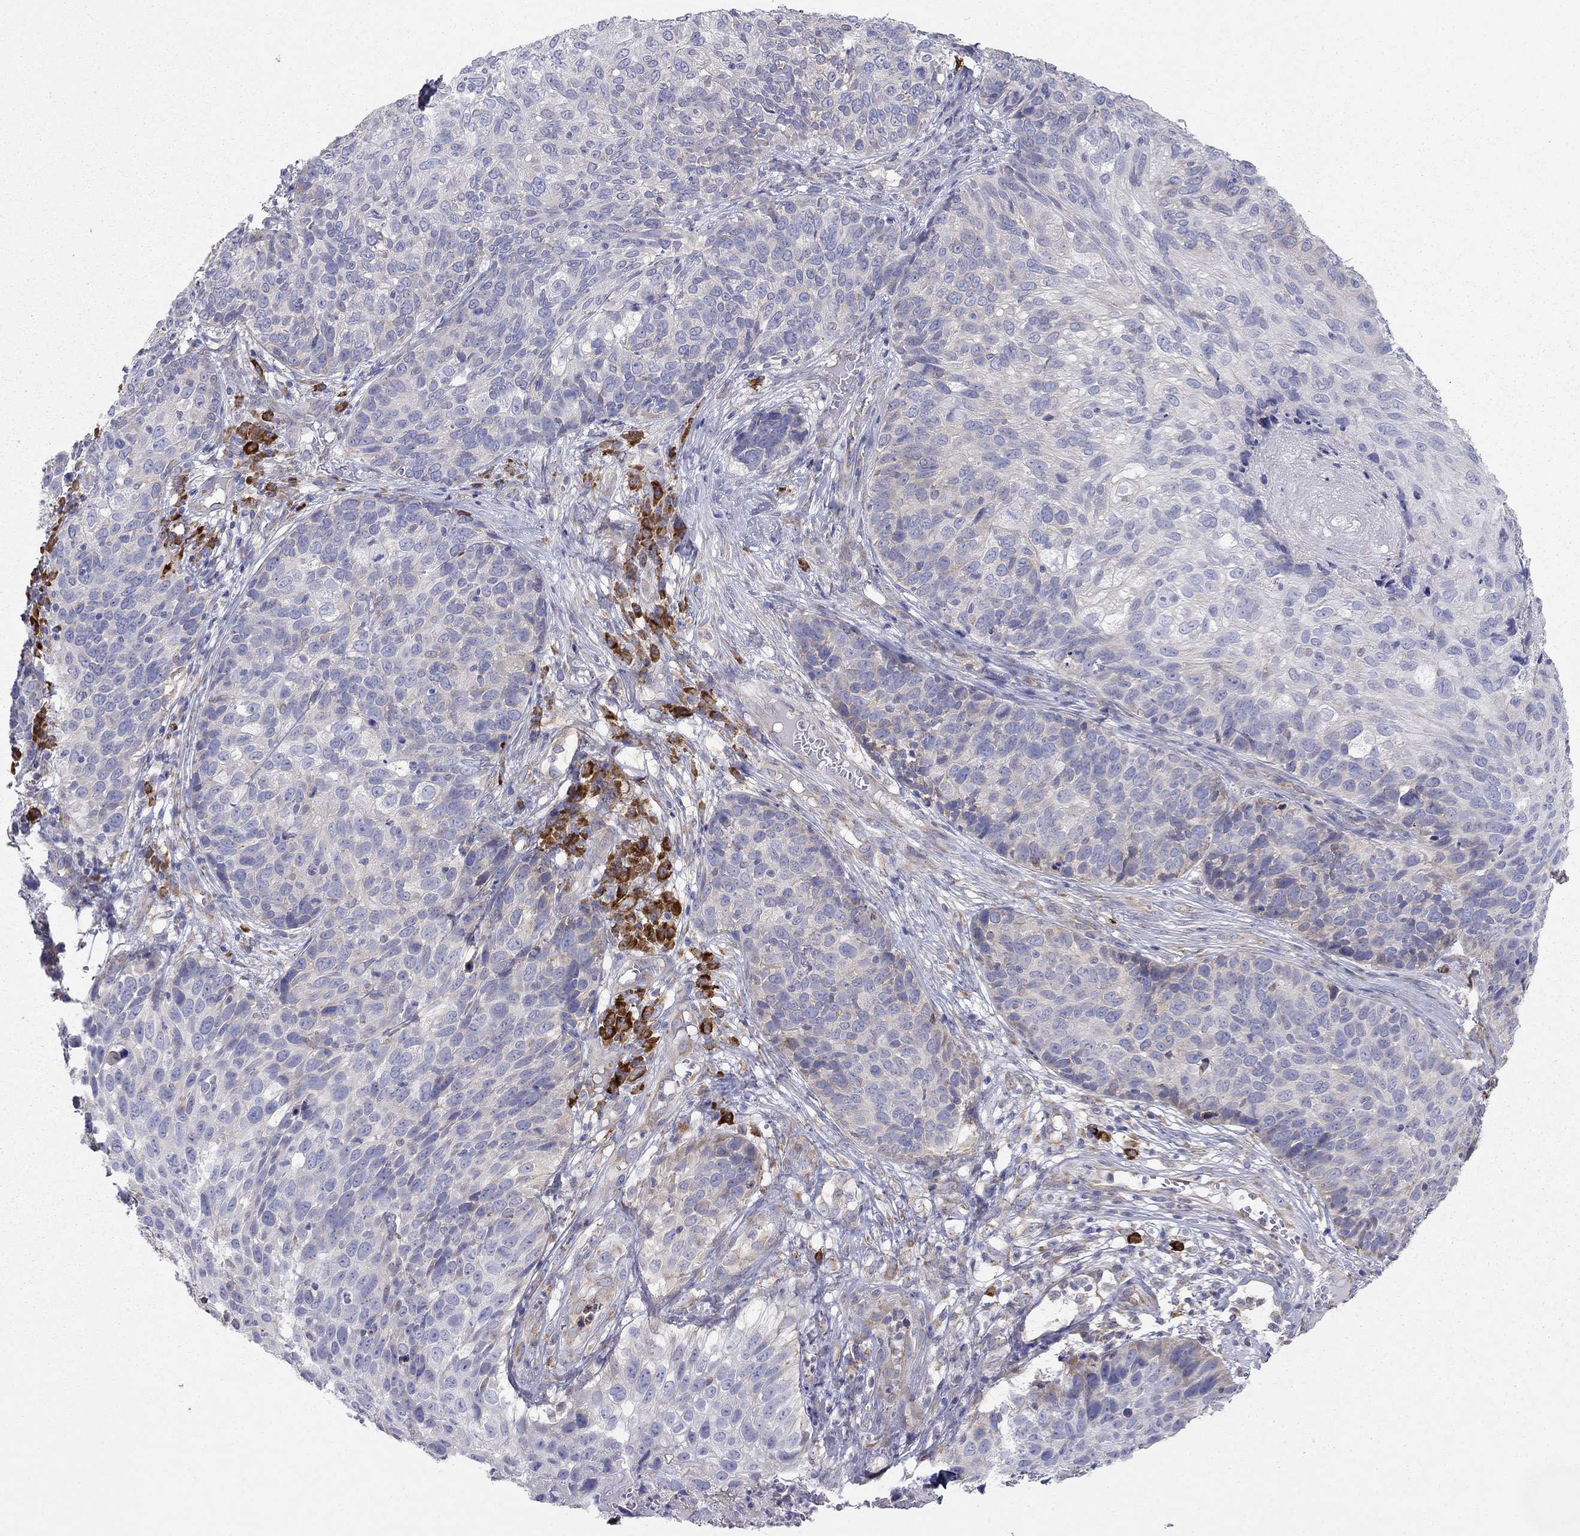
{"staining": {"intensity": "negative", "quantity": "none", "location": "none"}, "tissue": "skin cancer", "cell_type": "Tumor cells", "image_type": "cancer", "snomed": [{"axis": "morphology", "description": "Squamous cell carcinoma, NOS"}, {"axis": "topography", "description": "Skin"}], "caption": "Tumor cells are negative for brown protein staining in squamous cell carcinoma (skin).", "gene": "LONRF2", "patient": {"sex": "male", "age": 92}}